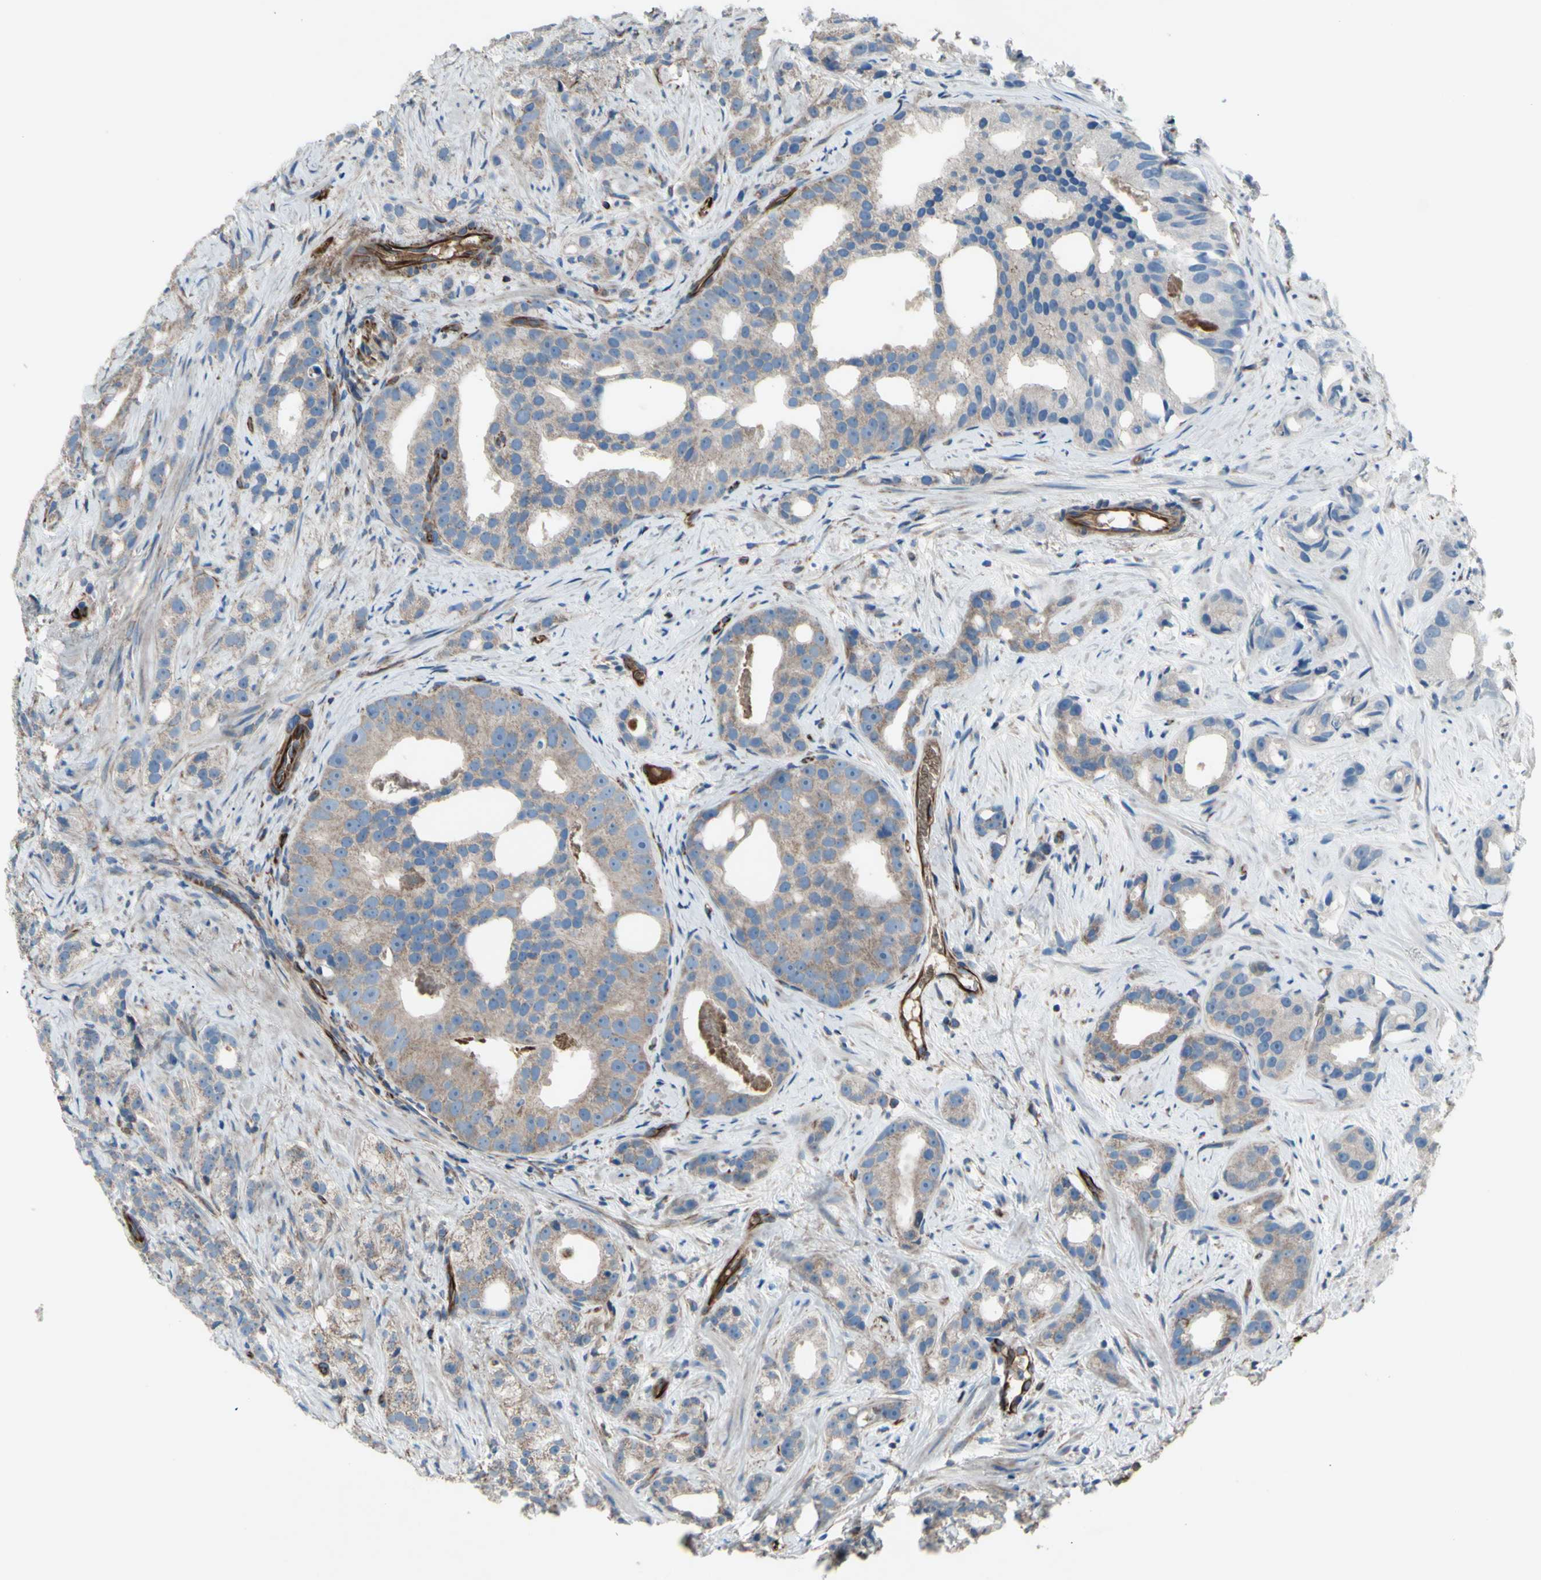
{"staining": {"intensity": "weak", "quantity": ">75%", "location": "cytoplasmic/membranous"}, "tissue": "prostate cancer", "cell_type": "Tumor cells", "image_type": "cancer", "snomed": [{"axis": "morphology", "description": "Adenocarcinoma, Low grade"}, {"axis": "topography", "description": "Prostate"}], "caption": "This is an image of immunohistochemistry staining of prostate low-grade adenocarcinoma, which shows weak expression in the cytoplasmic/membranous of tumor cells.", "gene": "EMC7", "patient": {"sex": "male", "age": 89}}